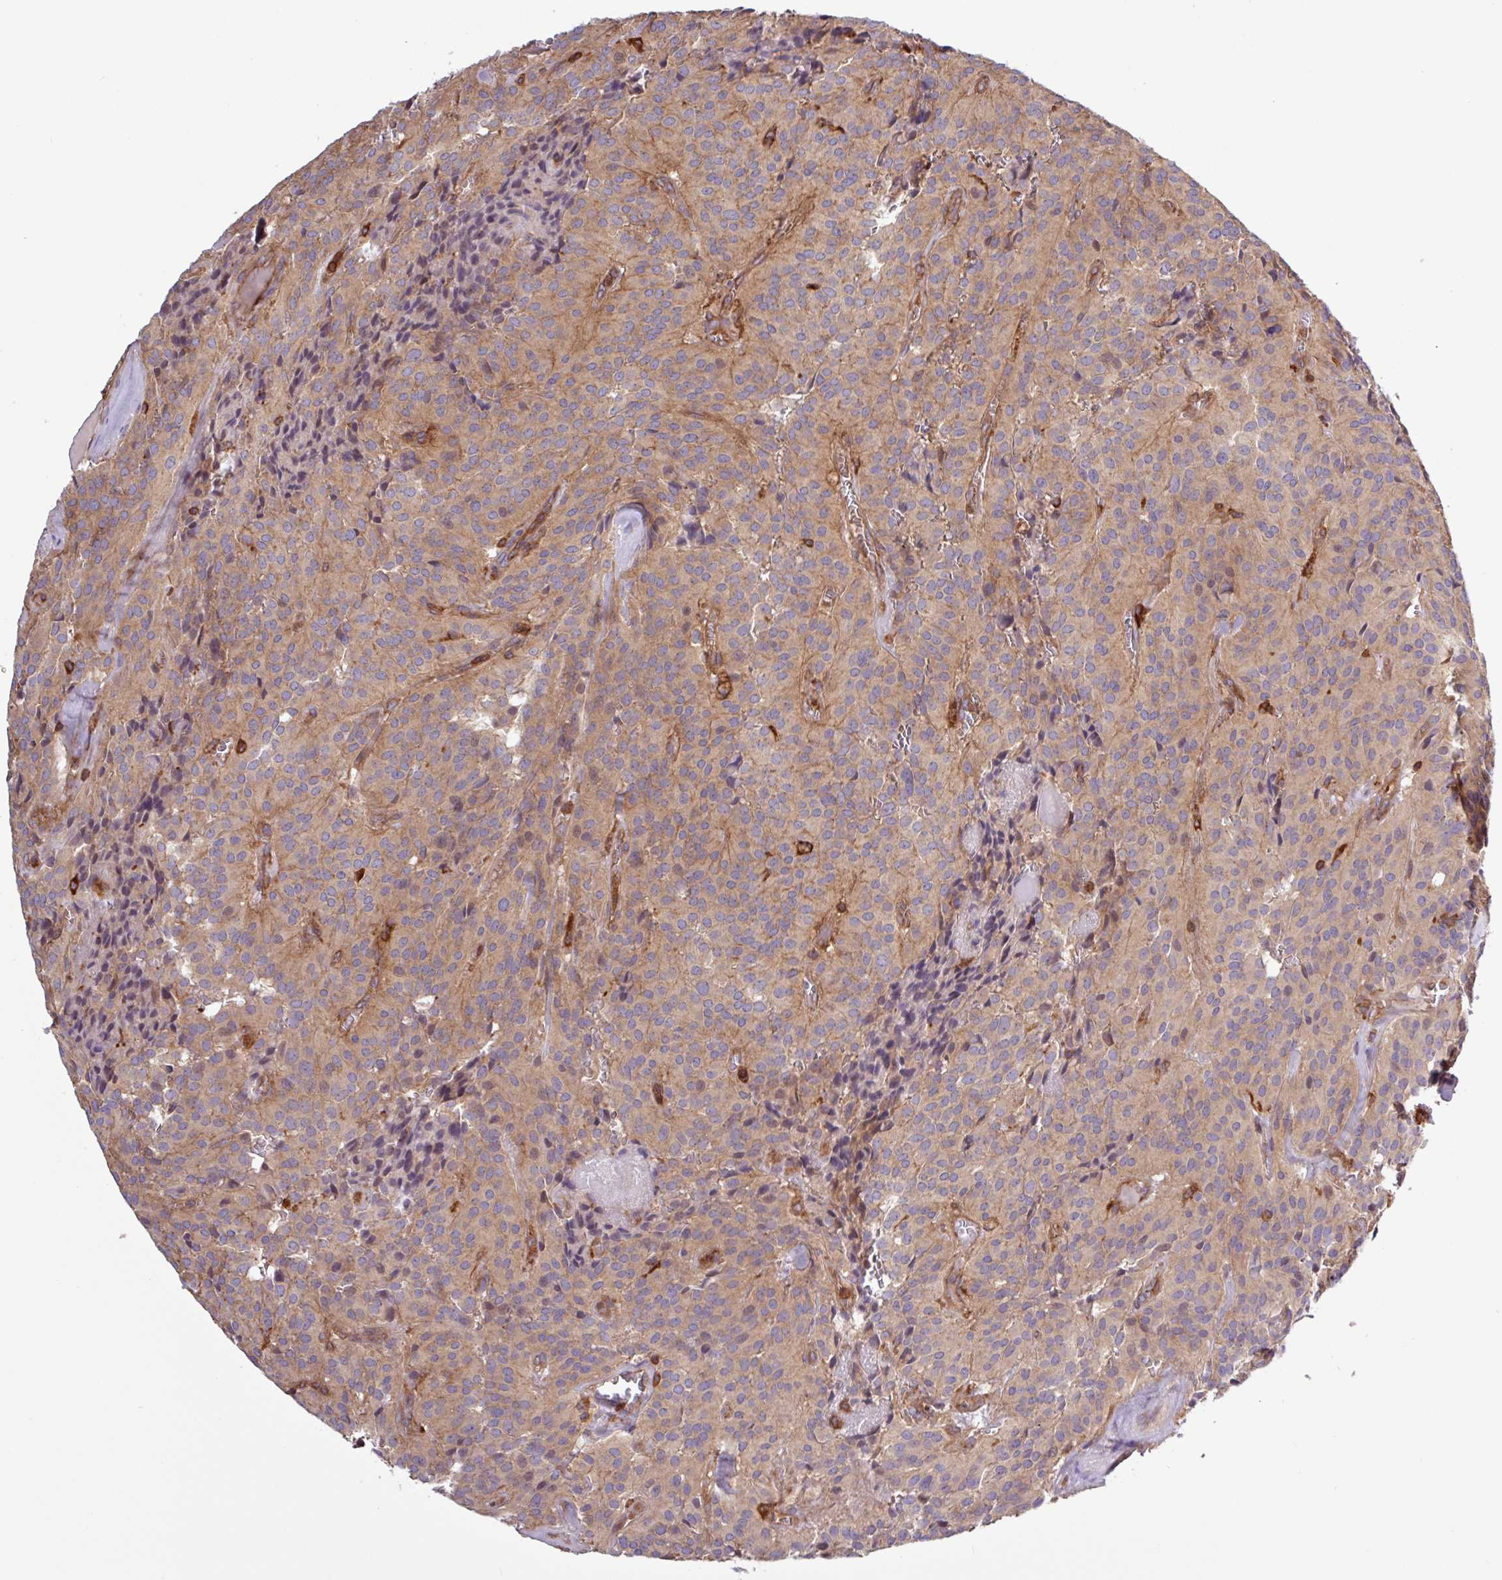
{"staining": {"intensity": "weak", "quantity": "<25%", "location": "cytoplasmic/membranous"}, "tissue": "glioma", "cell_type": "Tumor cells", "image_type": "cancer", "snomed": [{"axis": "morphology", "description": "Glioma, malignant, Low grade"}, {"axis": "topography", "description": "Brain"}], "caption": "Tumor cells show no significant staining in glioma.", "gene": "ACTR3", "patient": {"sex": "male", "age": 42}}